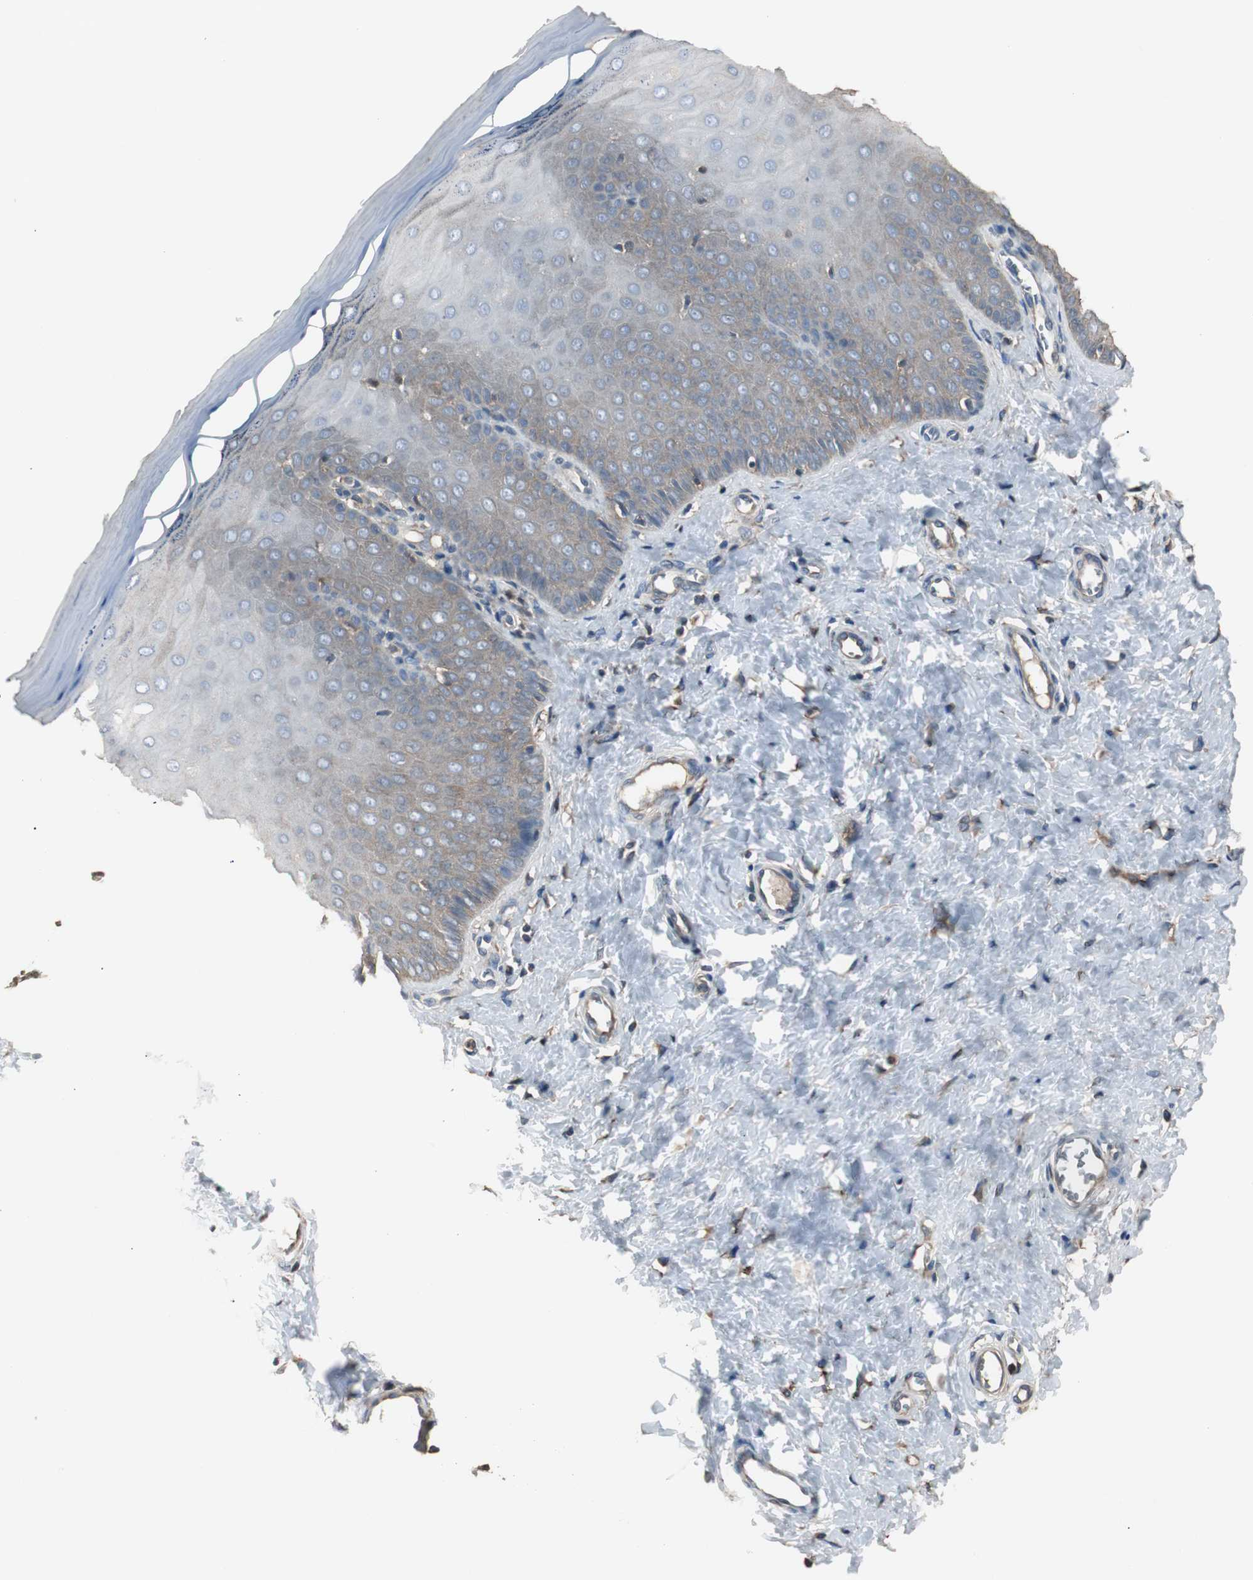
{"staining": {"intensity": "strong", "quantity": ">75%", "location": "cytoplasmic/membranous"}, "tissue": "cervix", "cell_type": "Glandular cells", "image_type": "normal", "snomed": [{"axis": "morphology", "description": "Normal tissue, NOS"}, {"axis": "topography", "description": "Cervix"}], "caption": "Human cervix stained with a brown dye demonstrates strong cytoplasmic/membranous positive positivity in about >75% of glandular cells.", "gene": "CAPNS1", "patient": {"sex": "female", "age": 55}}